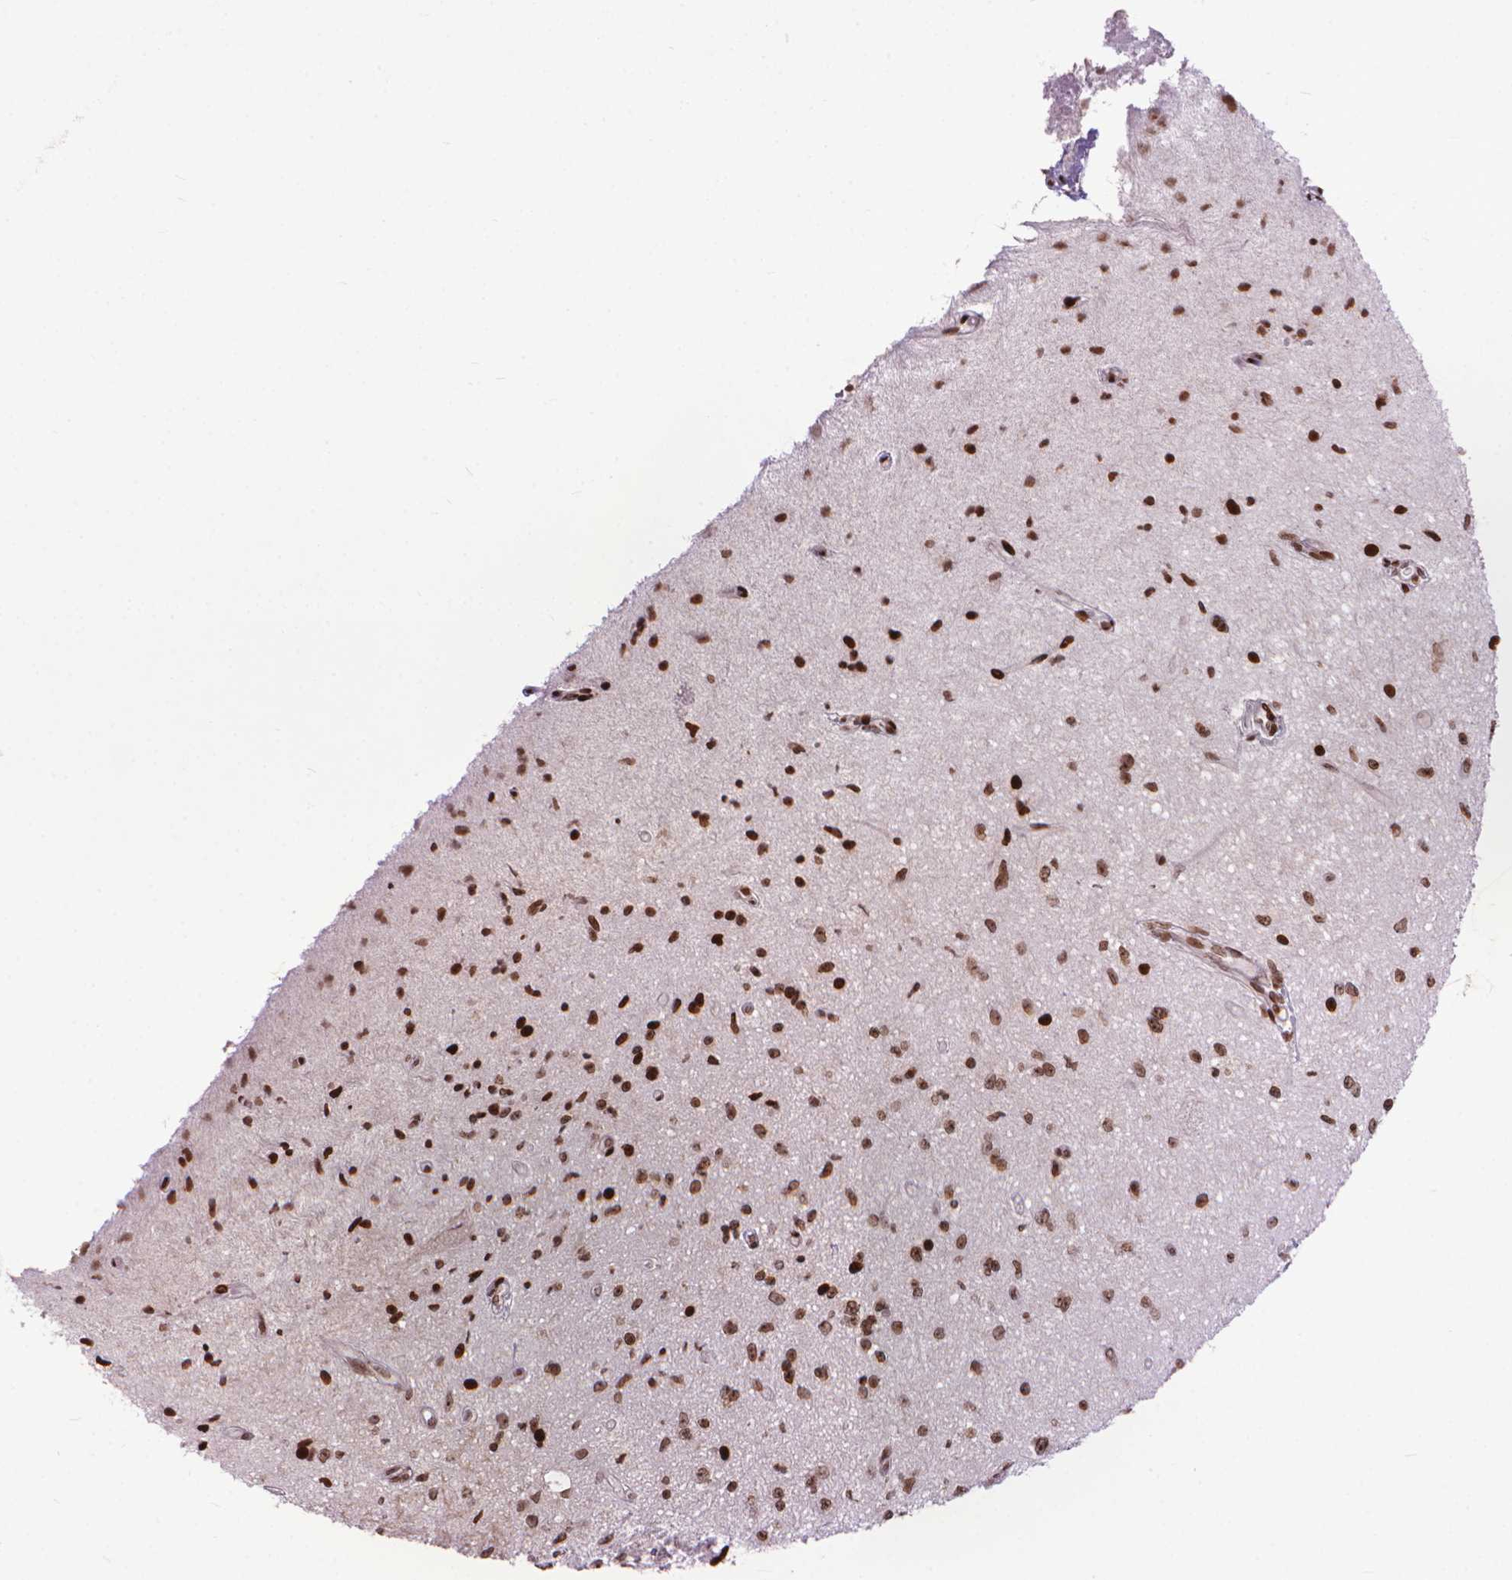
{"staining": {"intensity": "strong", "quantity": ">75%", "location": "nuclear"}, "tissue": "glioma", "cell_type": "Tumor cells", "image_type": "cancer", "snomed": [{"axis": "morphology", "description": "Glioma, malignant, Low grade"}, {"axis": "topography", "description": "Cerebellum"}], "caption": "Human glioma stained with a brown dye demonstrates strong nuclear positive staining in about >75% of tumor cells.", "gene": "AMER1", "patient": {"sex": "female", "age": 14}}